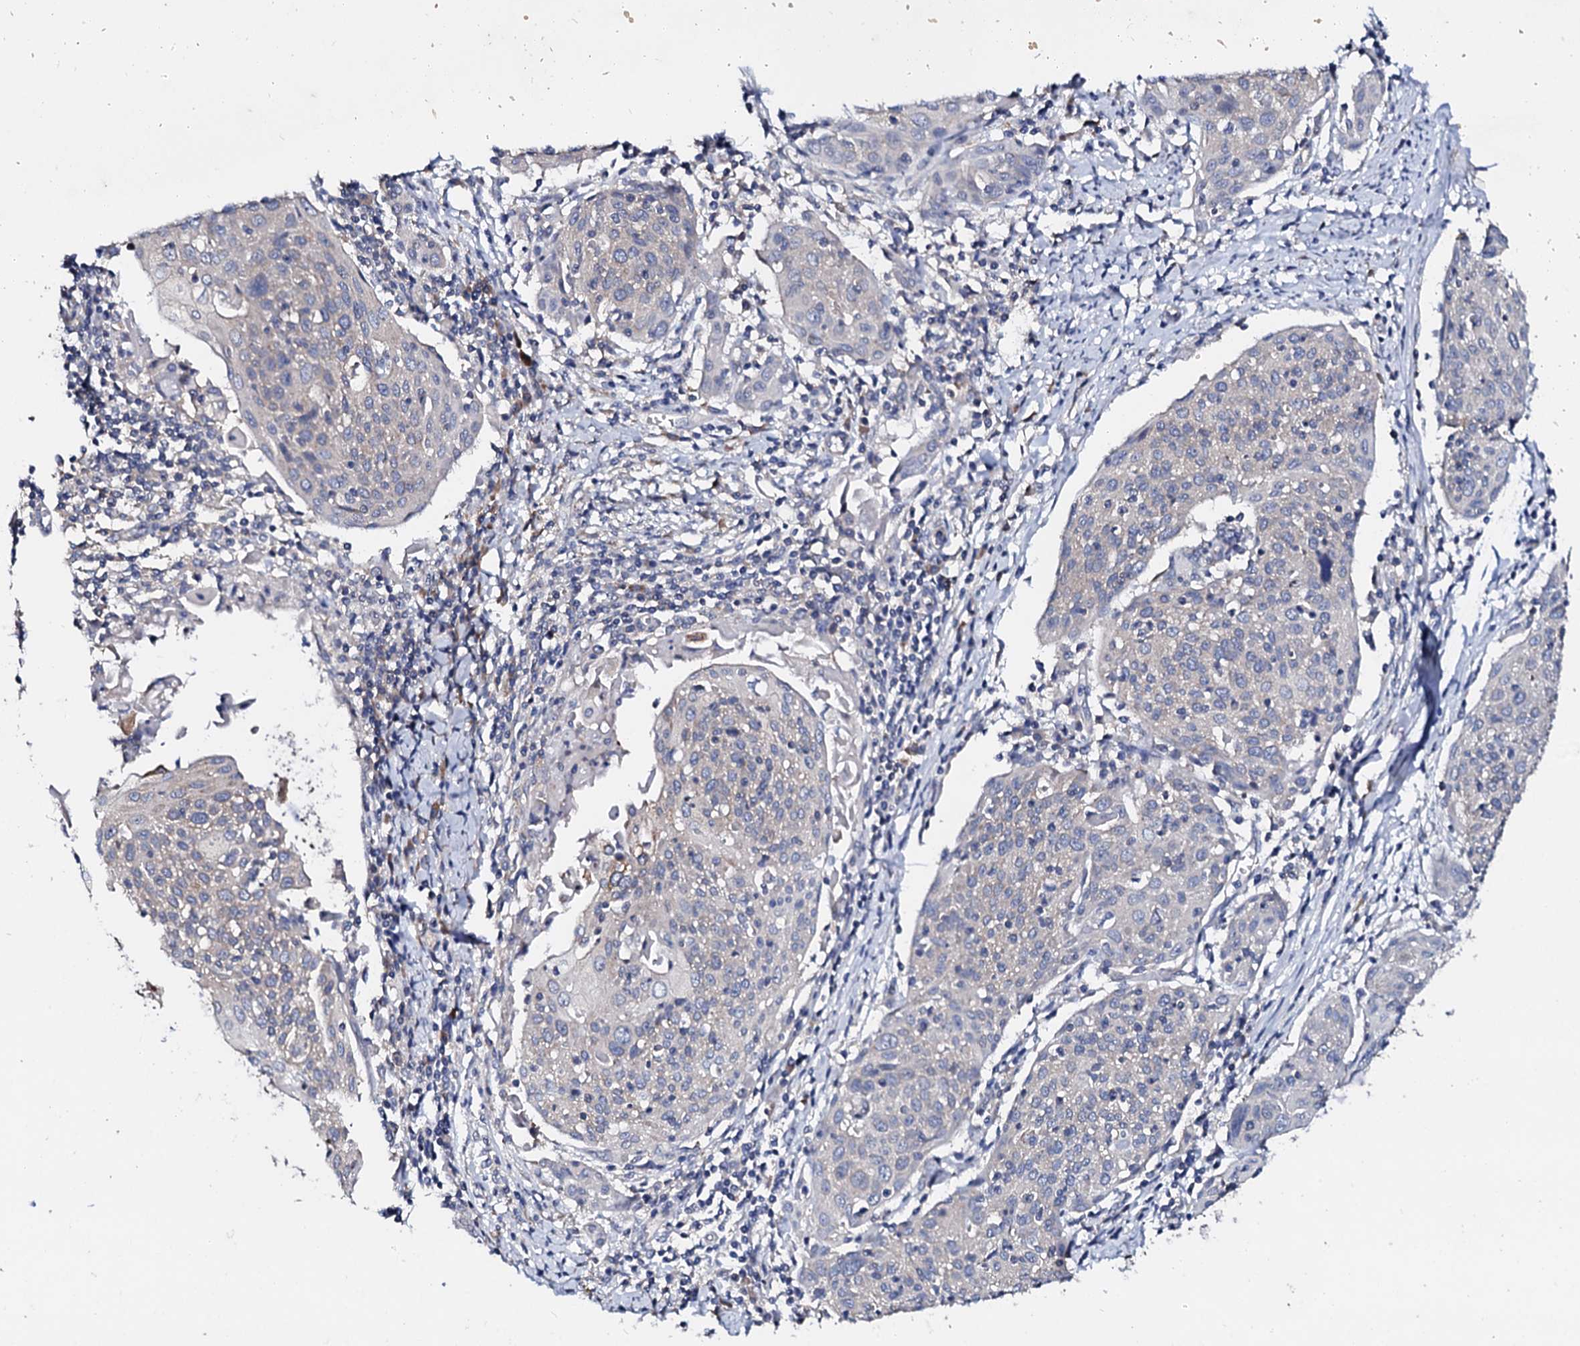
{"staining": {"intensity": "weak", "quantity": "<25%", "location": "cytoplasmic/membranous"}, "tissue": "cervical cancer", "cell_type": "Tumor cells", "image_type": "cancer", "snomed": [{"axis": "morphology", "description": "Squamous cell carcinoma, NOS"}, {"axis": "topography", "description": "Cervix"}], "caption": "Immunohistochemistry (IHC) of human cervical cancer shows no expression in tumor cells.", "gene": "NUP58", "patient": {"sex": "female", "age": 67}}